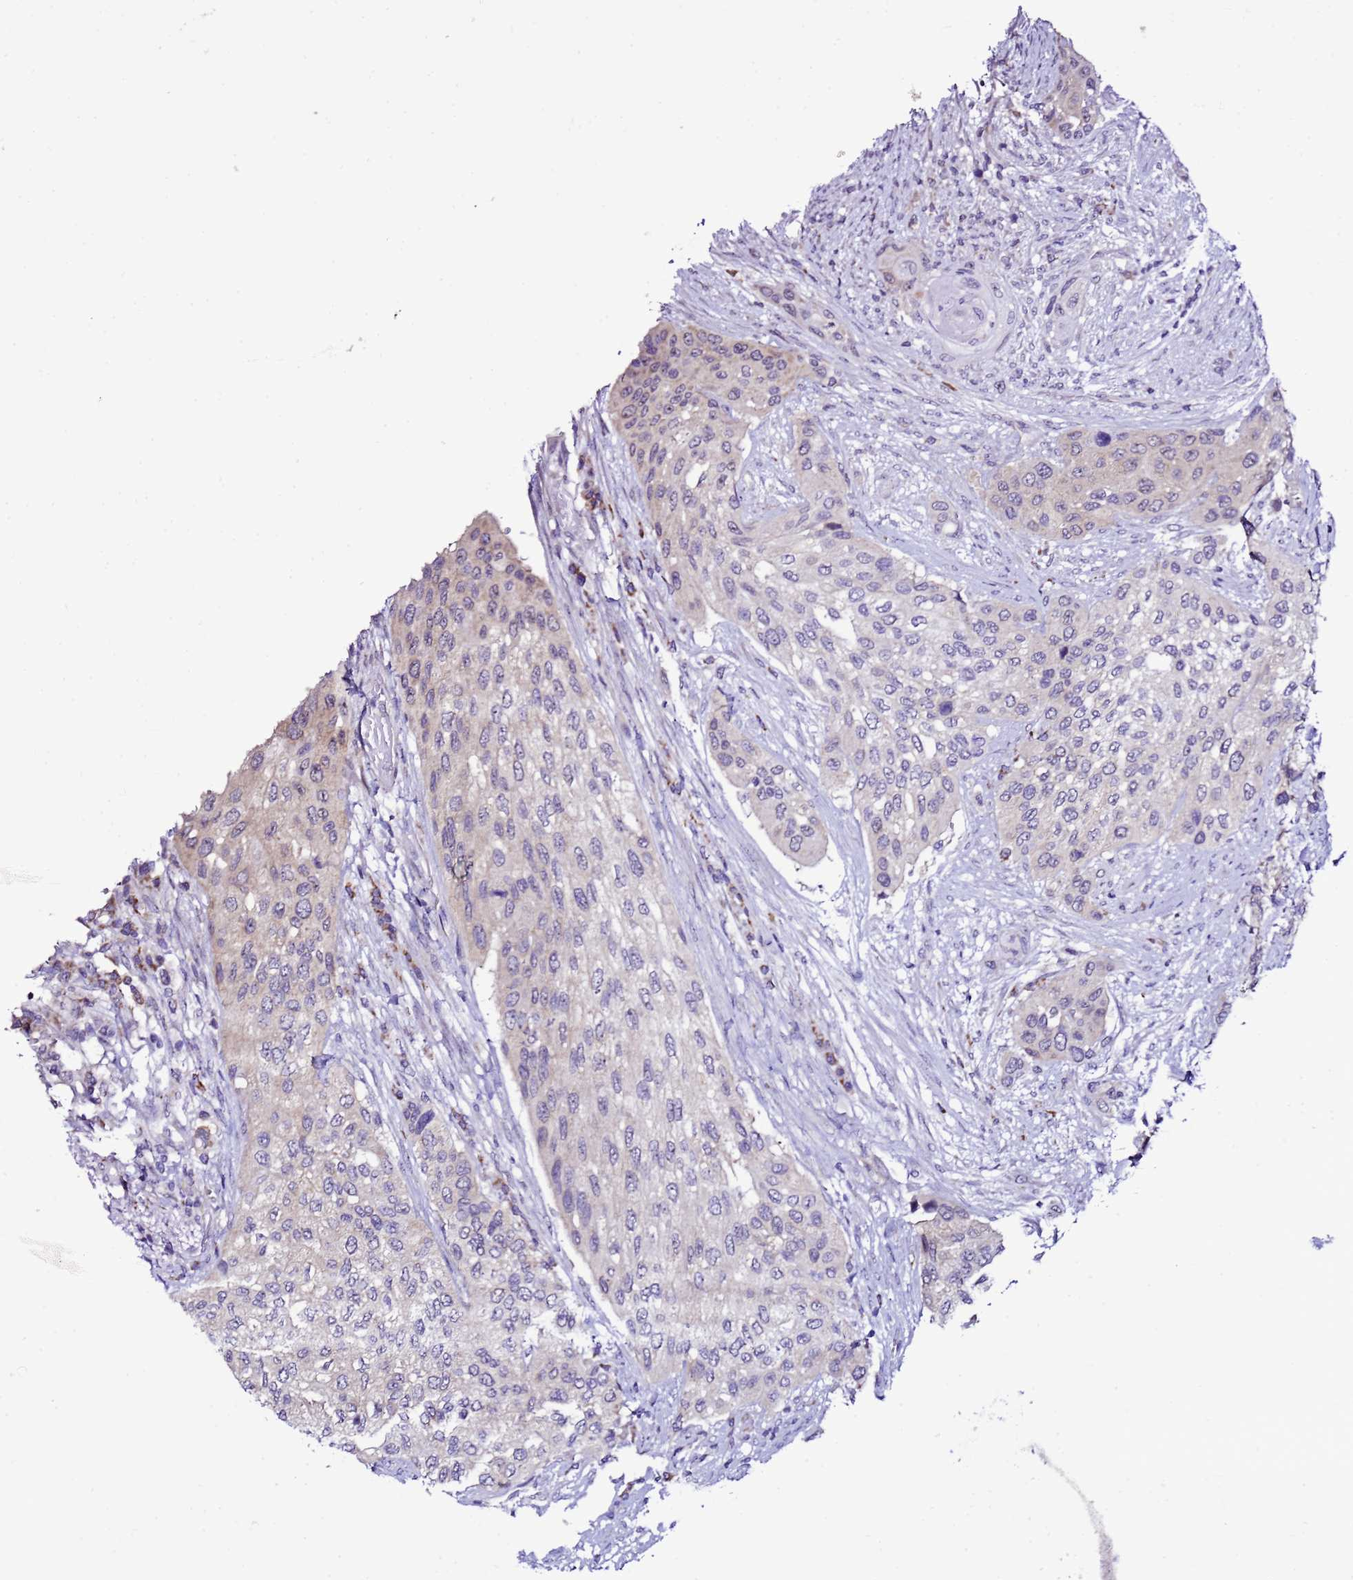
{"staining": {"intensity": "negative", "quantity": "none", "location": "none"}, "tissue": "urothelial cancer", "cell_type": "Tumor cells", "image_type": "cancer", "snomed": [{"axis": "morphology", "description": "Normal tissue, NOS"}, {"axis": "morphology", "description": "Urothelial carcinoma, High grade"}, {"axis": "topography", "description": "Vascular tissue"}, {"axis": "topography", "description": "Urinary bladder"}], "caption": "Image shows no significant protein expression in tumor cells of urothelial carcinoma (high-grade). (DAB (3,3'-diaminobenzidine) immunohistochemistry, high magnification).", "gene": "DPH6", "patient": {"sex": "female", "age": 56}}